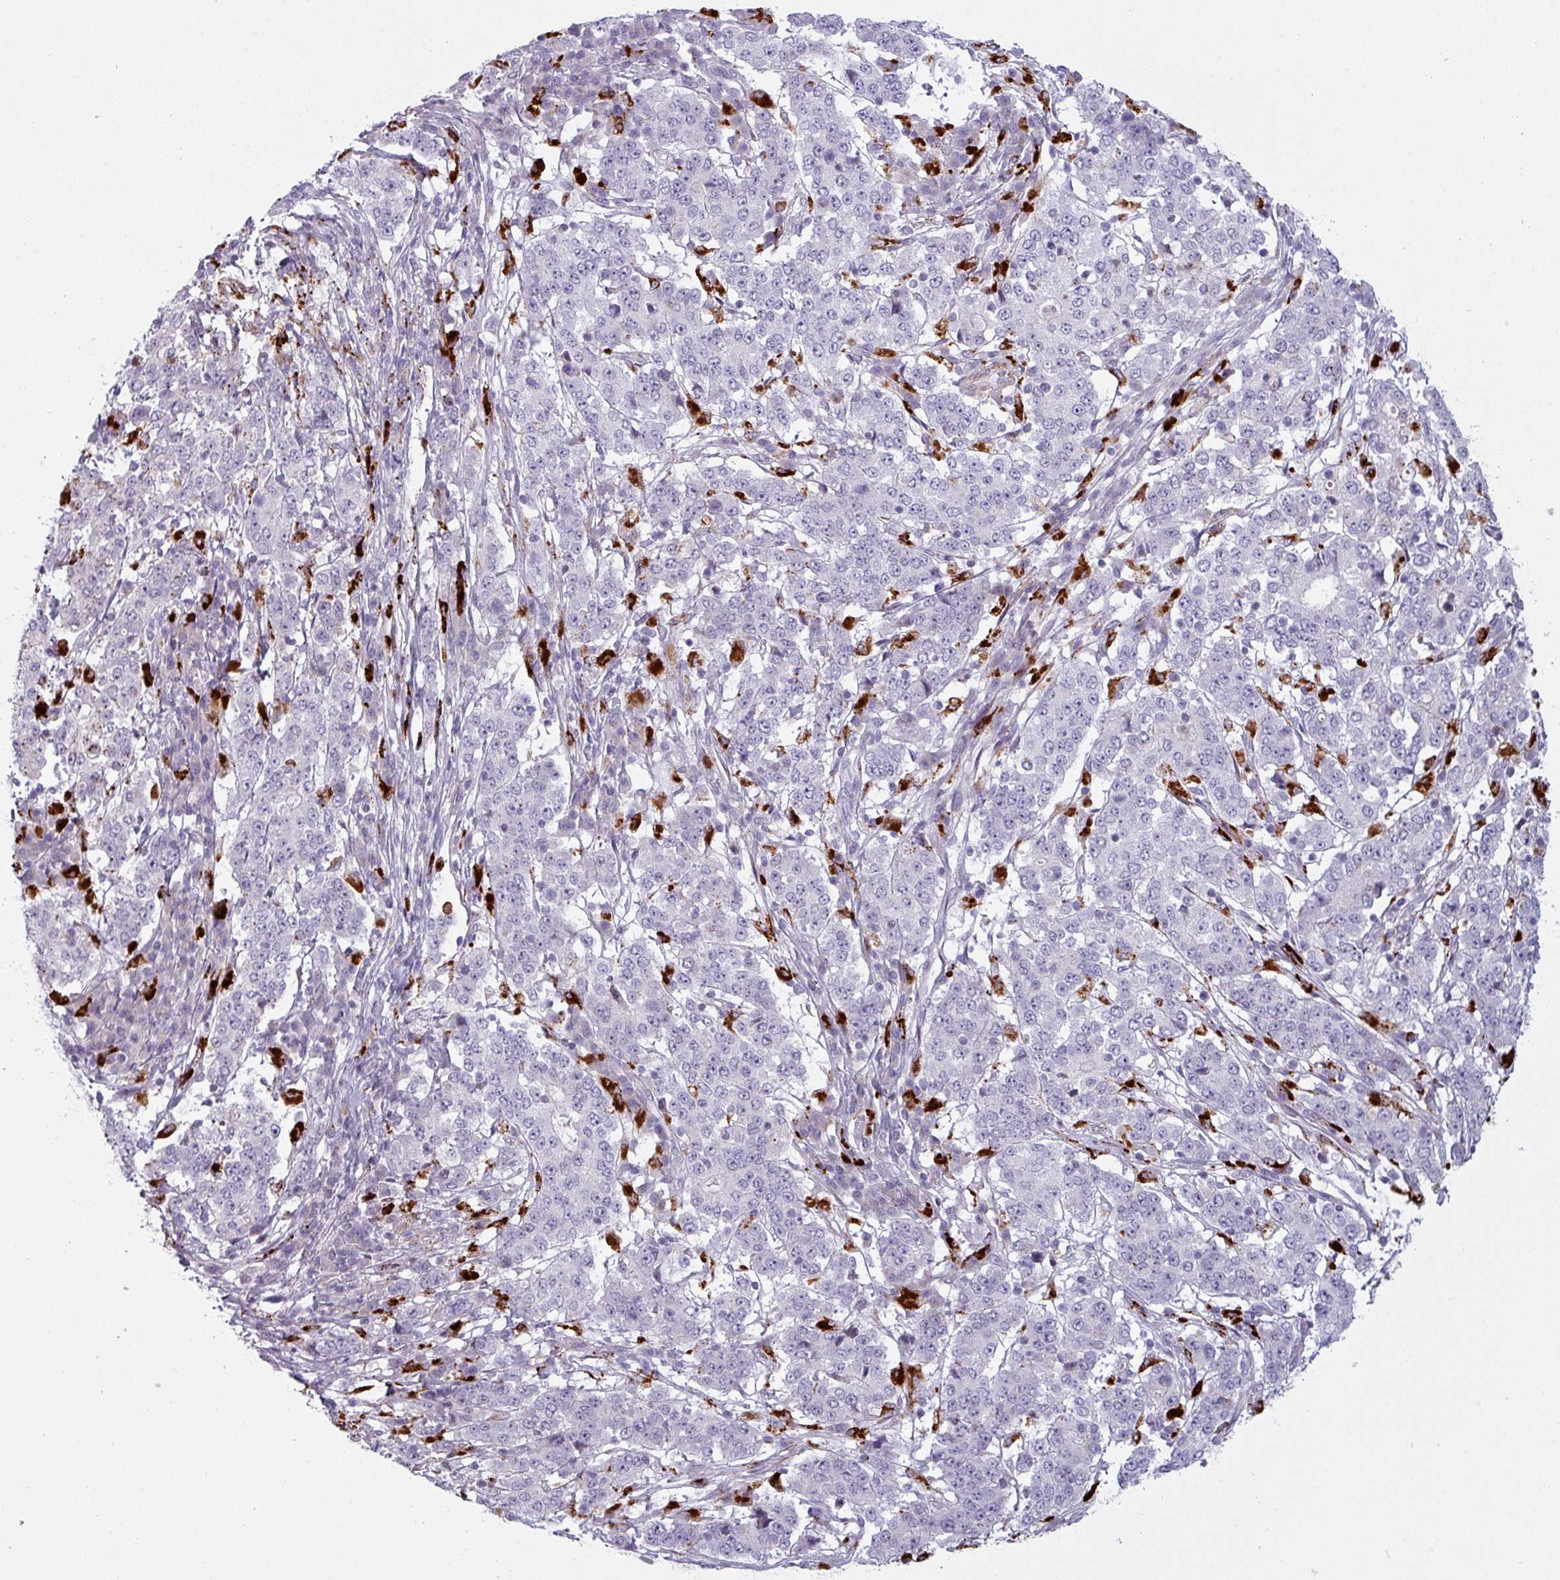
{"staining": {"intensity": "negative", "quantity": "none", "location": "none"}, "tissue": "stomach cancer", "cell_type": "Tumor cells", "image_type": "cancer", "snomed": [{"axis": "morphology", "description": "Adenocarcinoma, NOS"}, {"axis": "topography", "description": "Stomach"}], "caption": "Immunohistochemistry (IHC) micrograph of neoplastic tissue: human stomach cancer (adenocarcinoma) stained with DAB (3,3'-diaminobenzidine) shows no significant protein positivity in tumor cells.", "gene": "MAP7D2", "patient": {"sex": "male", "age": 59}}